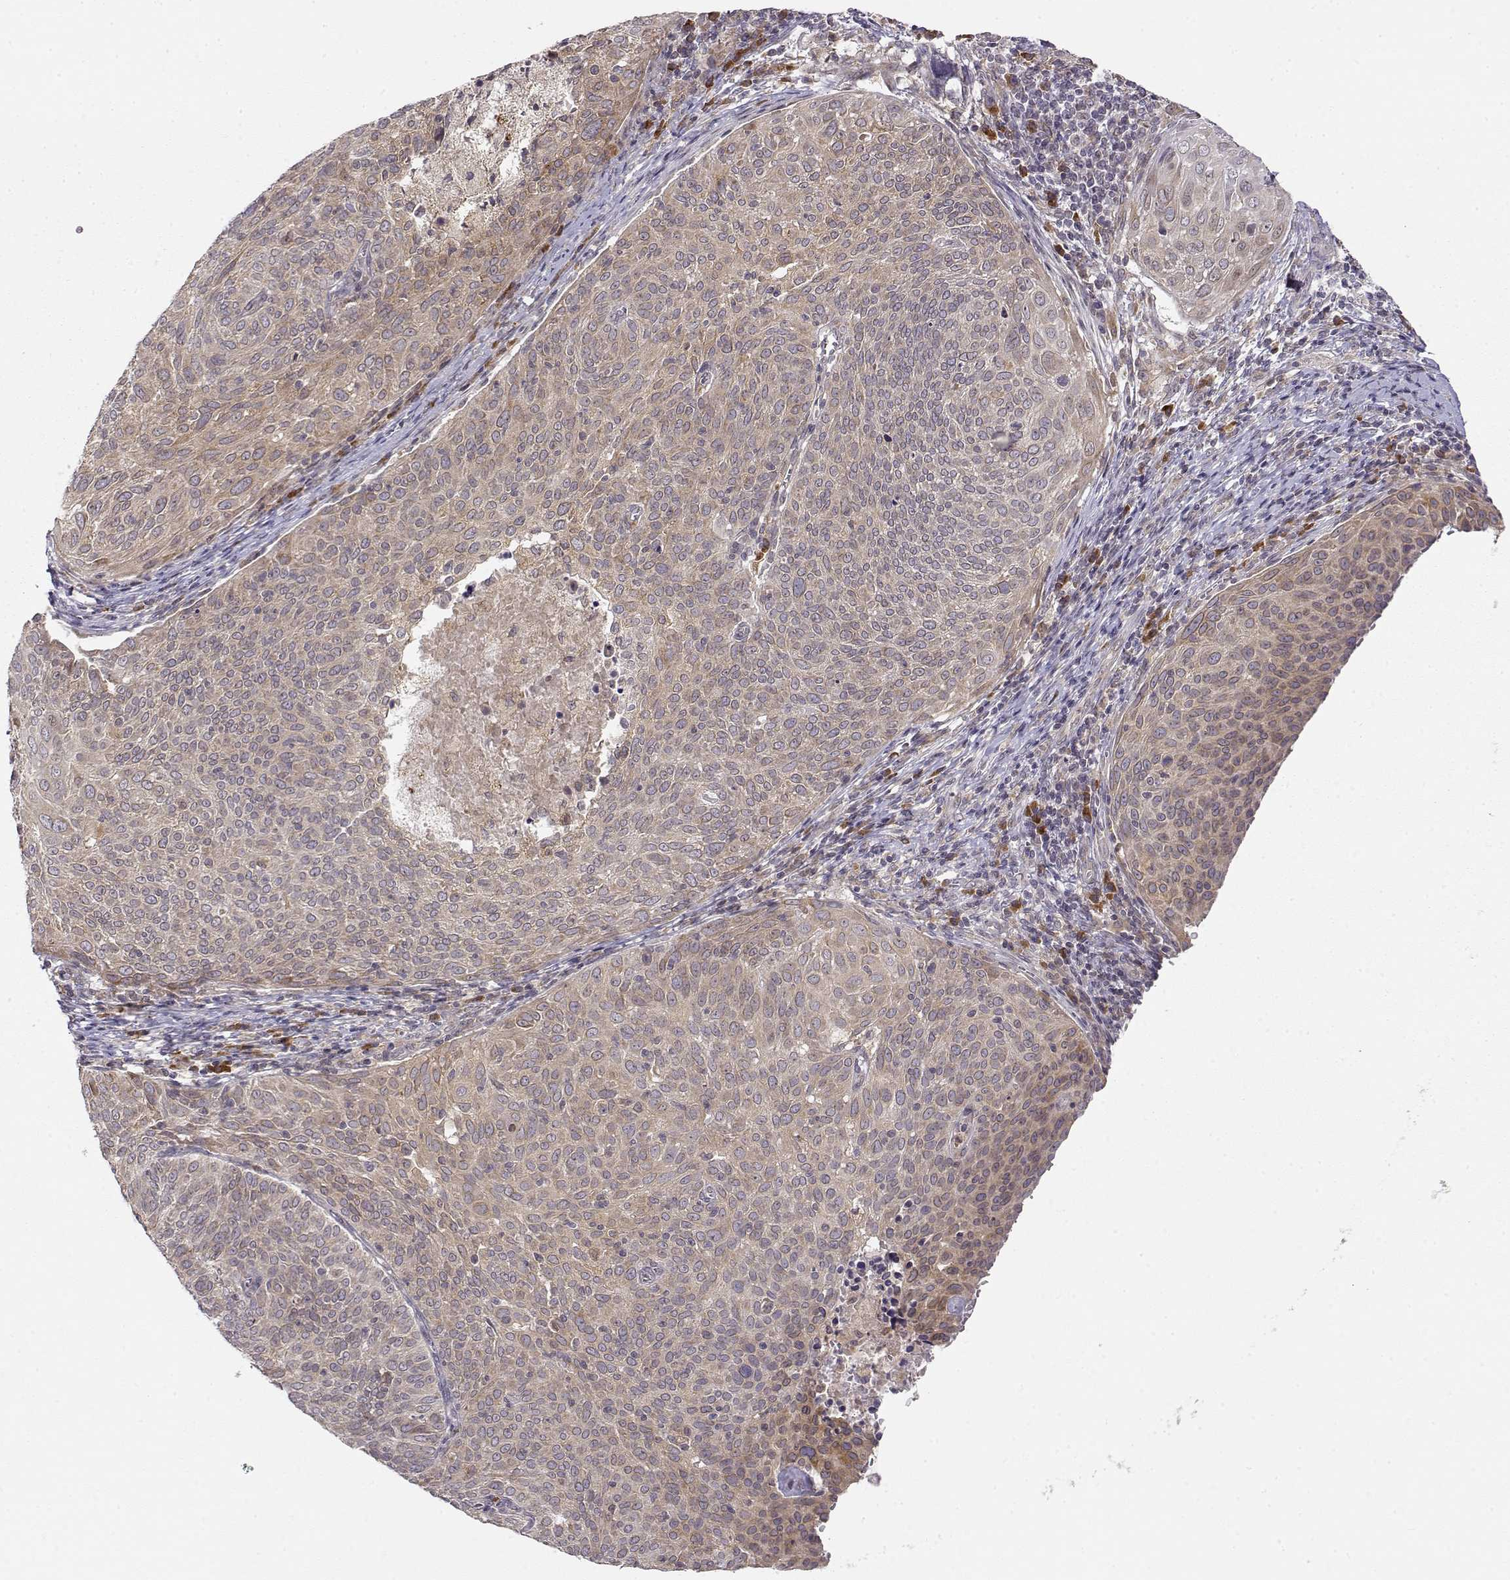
{"staining": {"intensity": "weak", "quantity": ">75%", "location": "cytoplasmic/membranous"}, "tissue": "cervical cancer", "cell_type": "Tumor cells", "image_type": "cancer", "snomed": [{"axis": "morphology", "description": "Squamous cell carcinoma, NOS"}, {"axis": "topography", "description": "Cervix"}], "caption": "Immunohistochemistry image of human cervical squamous cell carcinoma stained for a protein (brown), which exhibits low levels of weak cytoplasmic/membranous positivity in about >75% of tumor cells.", "gene": "ERGIC2", "patient": {"sex": "female", "age": 39}}